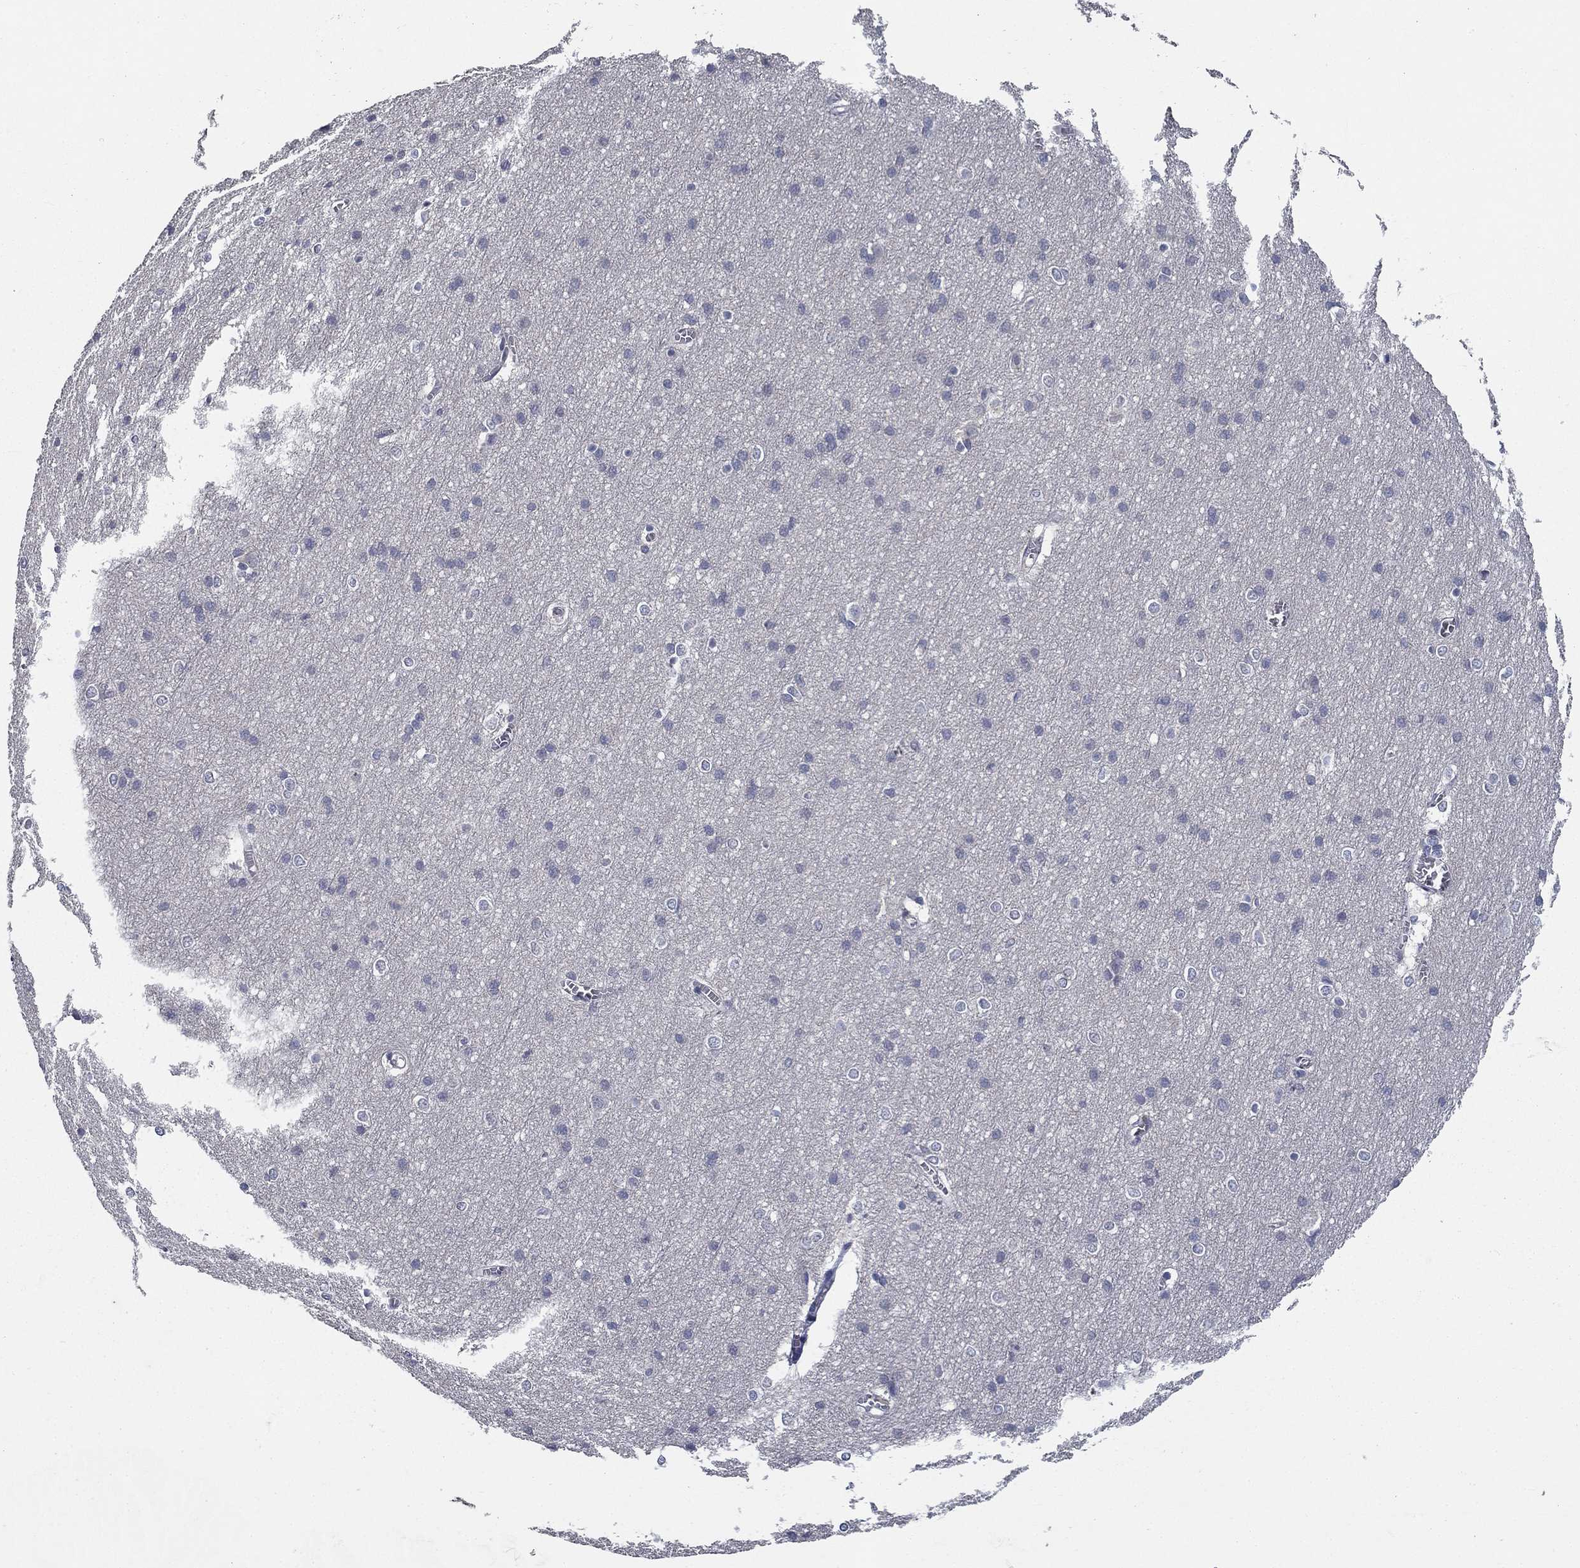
{"staining": {"intensity": "negative", "quantity": "none", "location": "none"}, "tissue": "cerebral cortex", "cell_type": "Endothelial cells", "image_type": "normal", "snomed": [{"axis": "morphology", "description": "Normal tissue, NOS"}, {"axis": "topography", "description": "Cerebral cortex"}], "caption": "This is an immunohistochemistry (IHC) photomicrograph of benign human cerebral cortex. There is no positivity in endothelial cells.", "gene": "CD274", "patient": {"sex": "male", "age": 37}}